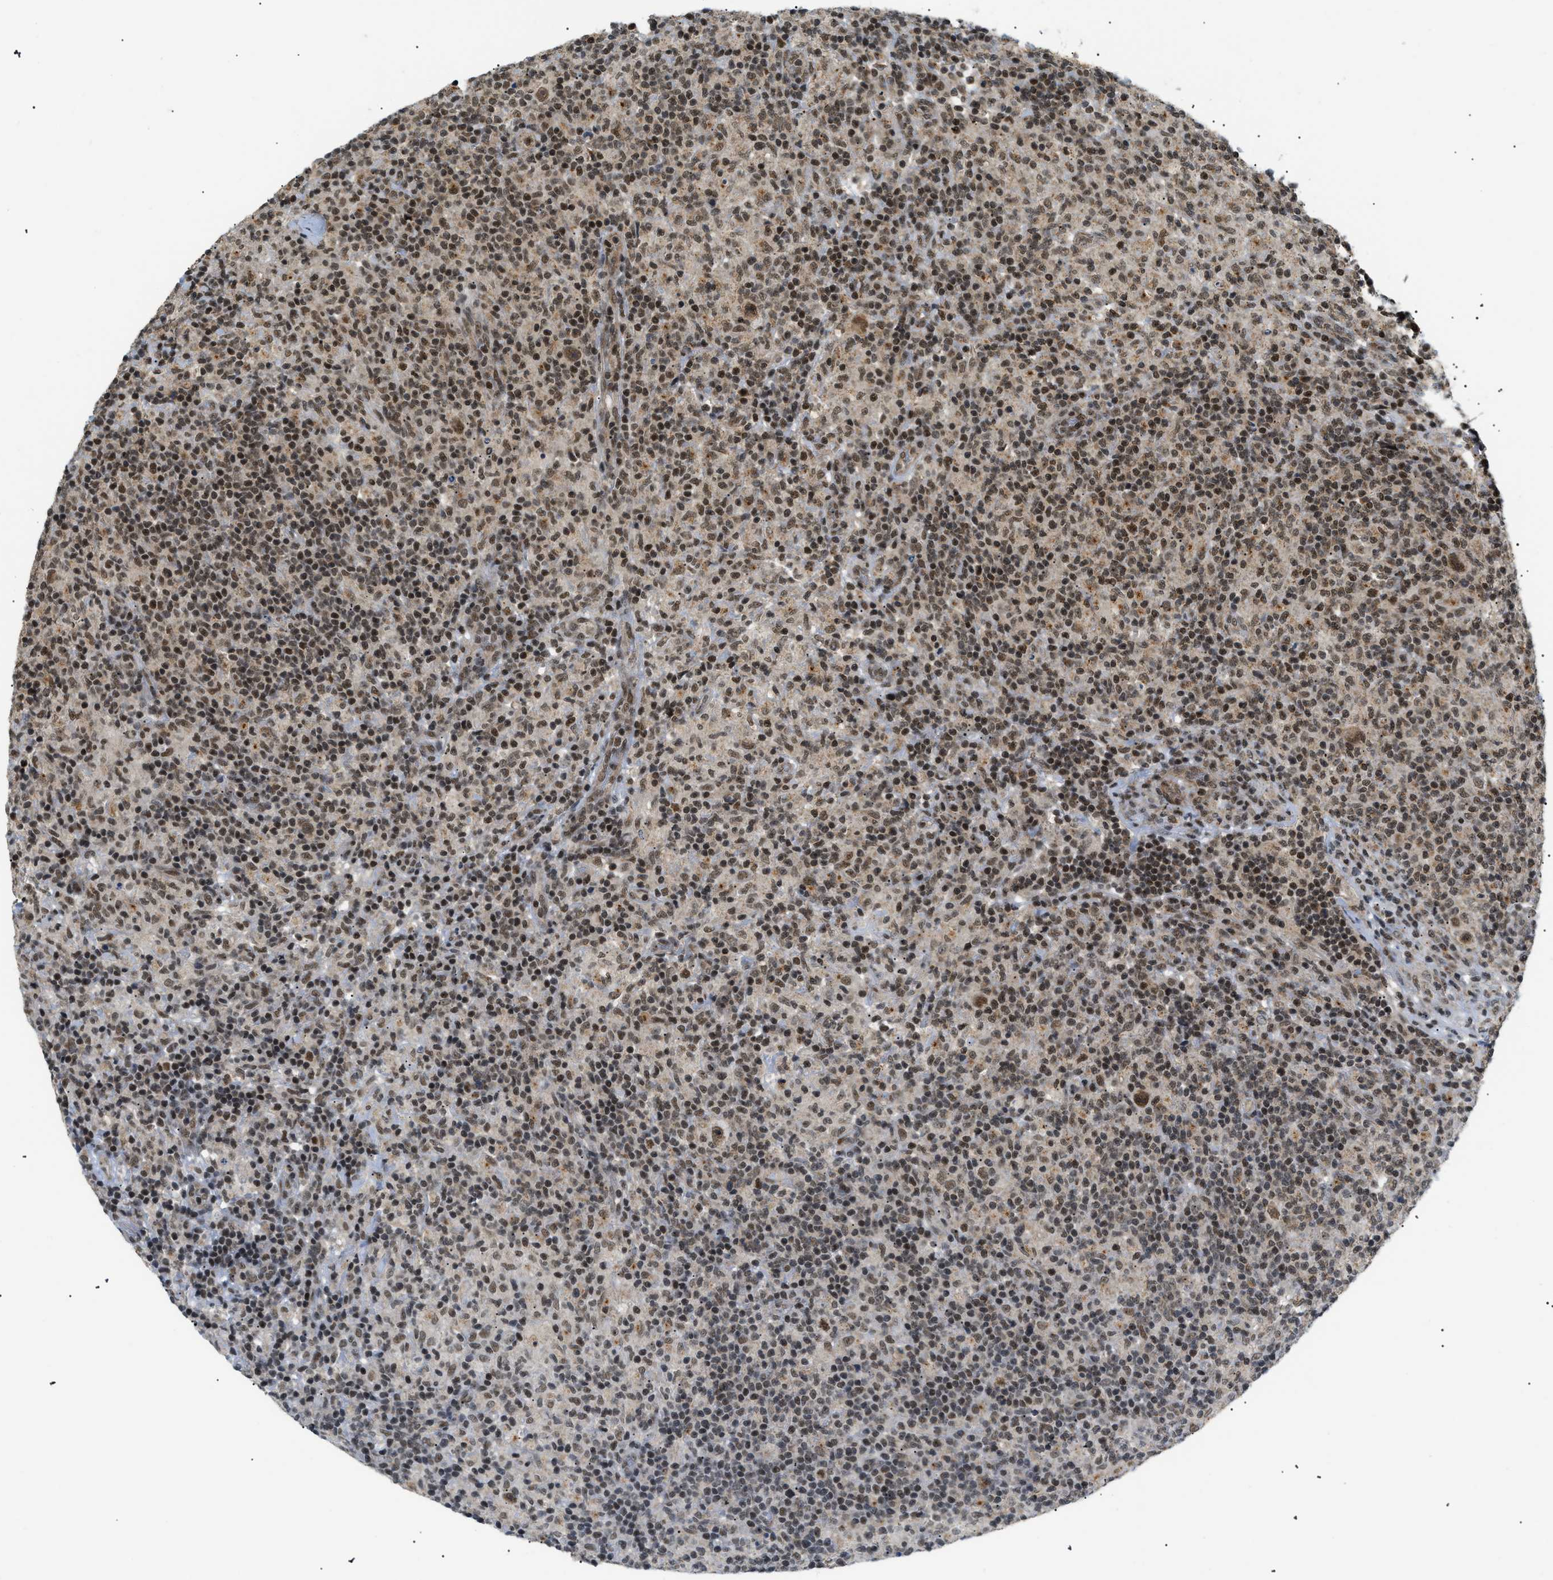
{"staining": {"intensity": "weak", "quantity": "25%-75%", "location": "nuclear"}, "tissue": "lymphoma", "cell_type": "Tumor cells", "image_type": "cancer", "snomed": [{"axis": "morphology", "description": "Hodgkin's disease, NOS"}, {"axis": "topography", "description": "Lymph node"}], "caption": "Immunohistochemistry histopathology image of human Hodgkin's disease stained for a protein (brown), which shows low levels of weak nuclear positivity in approximately 25%-75% of tumor cells.", "gene": "ZBTB11", "patient": {"sex": "male", "age": 70}}